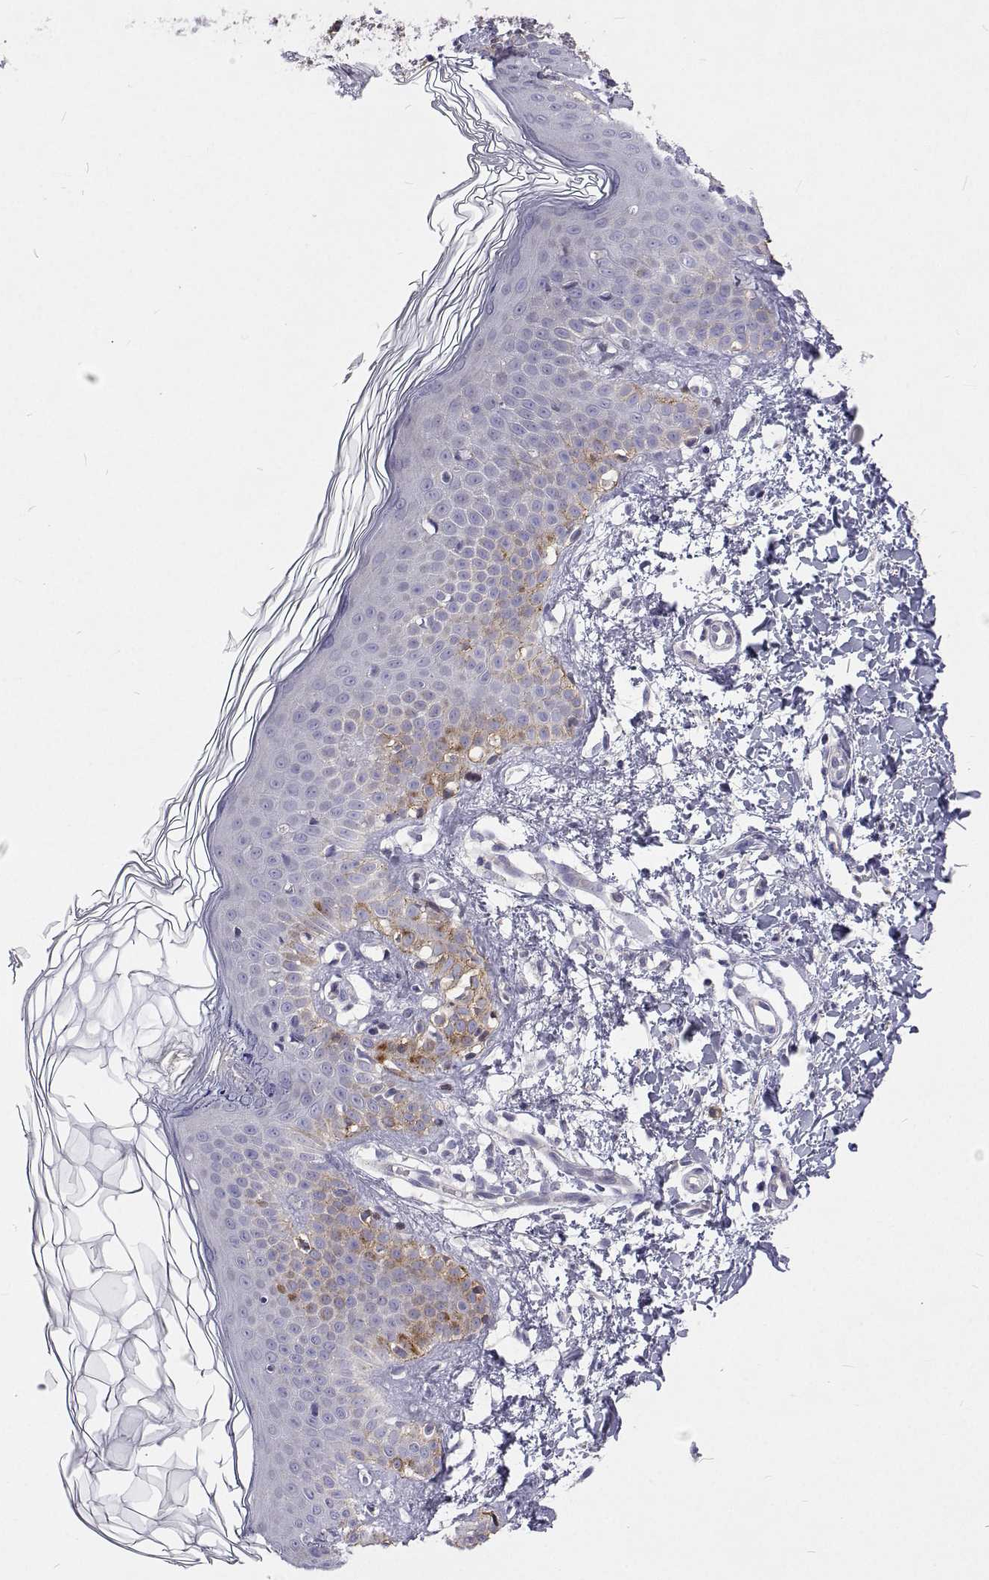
{"staining": {"intensity": "weak", "quantity": "<25%", "location": "cytoplasmic/membranous"}, "tissue": "skin cancer", "cell_type": "Tumor cells", "image_type": "cancer", "snomed": [{"axis": "morphology", "description": "Basal cell carcinoma"}, {"axis": "topography", "description": "Skin"}], "caption": "A micrograph of human basal cell carcinoma (skin) is negative for staining in tumor cells.", "gene": "NPR3", "patient": {"sex": "female", "age": 51}}